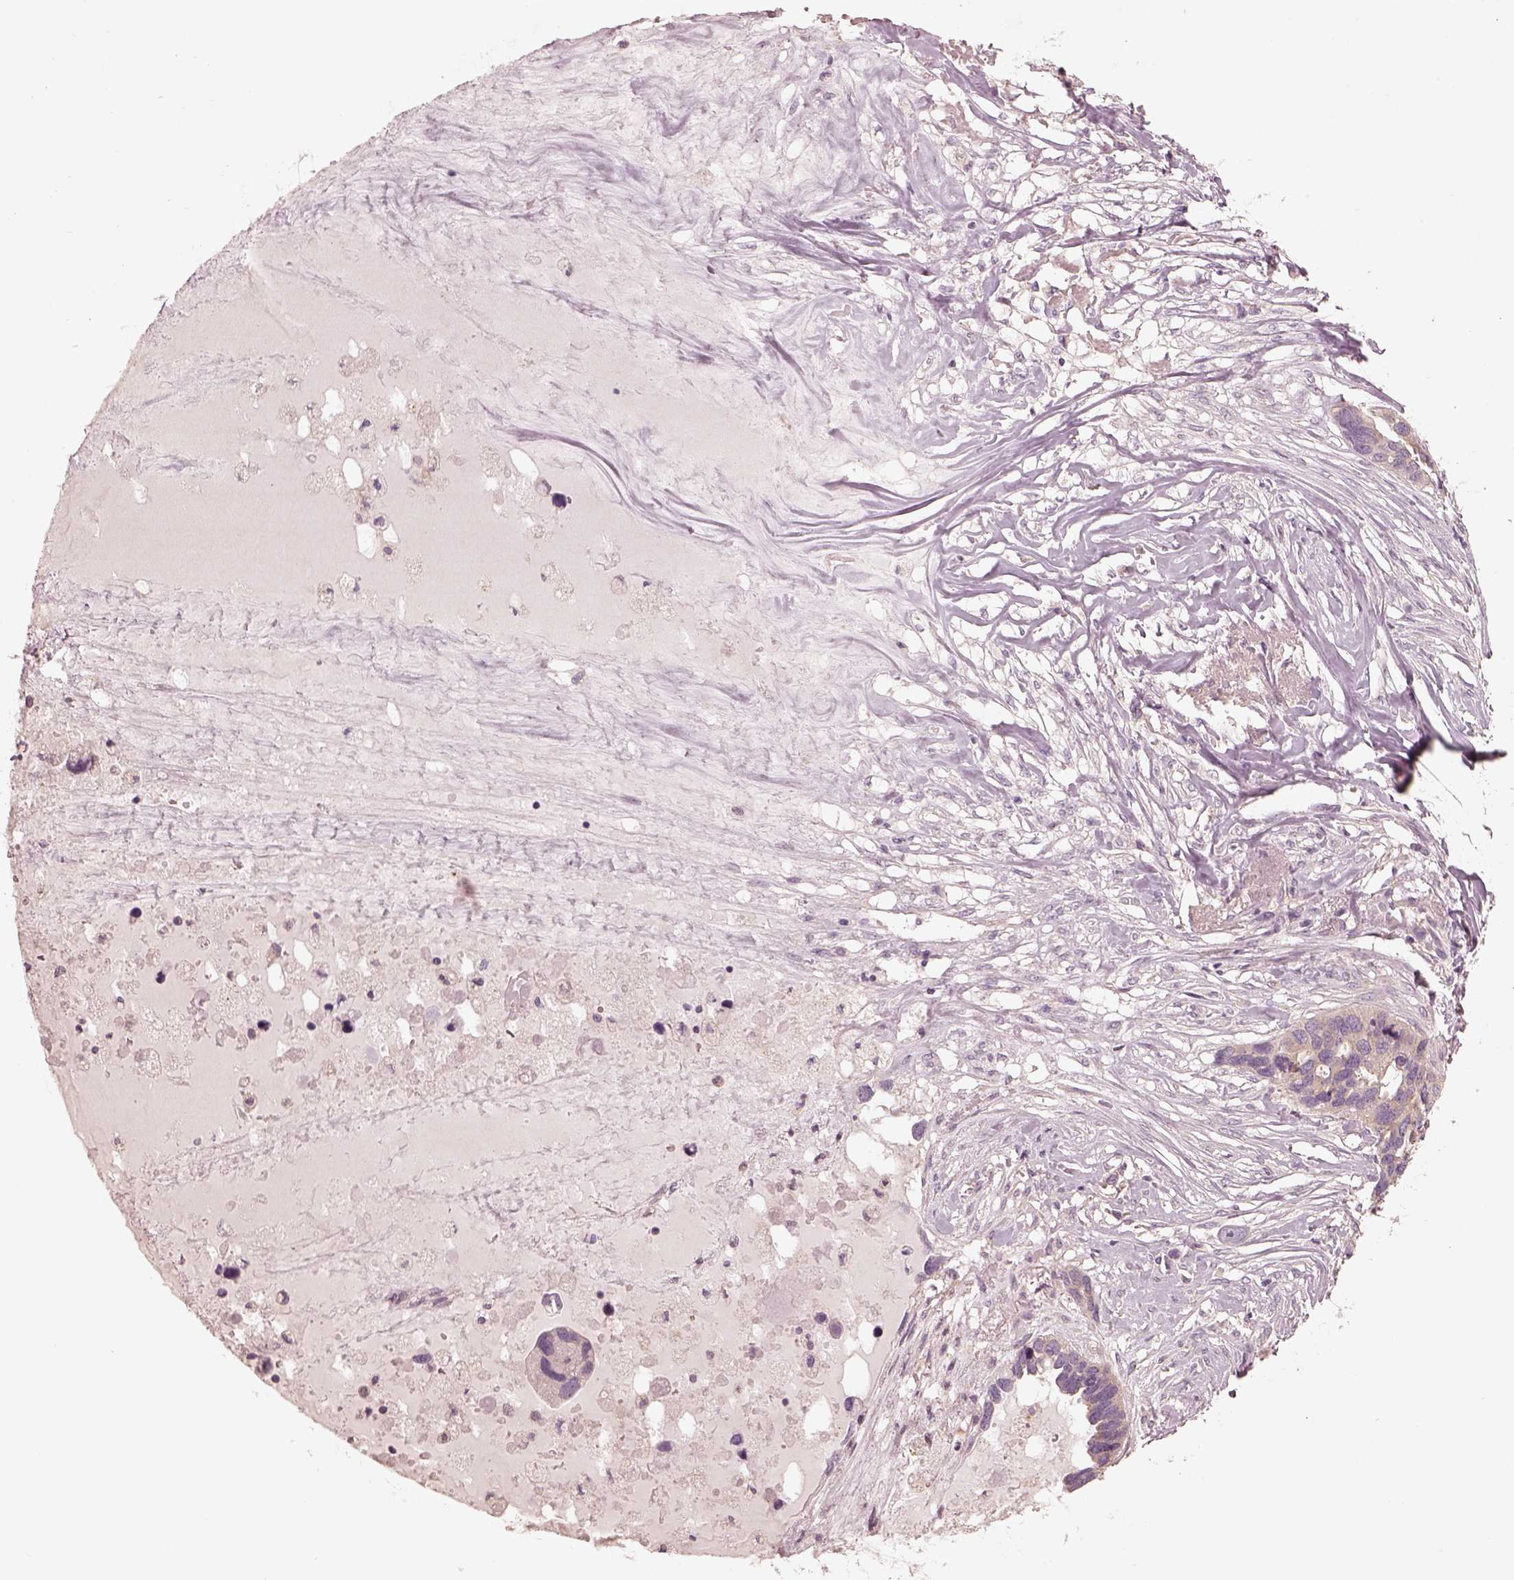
{"staining": {"intensity": "negative", "quantity": "none", "location": "none"}, "tissue": "ovarian cancer", "cell_type": "Tumor cells", "image_type": "cancer", "snomed": [{"axis": "morphology", "description": "Cystadenocarcinoma, serous, NOS"}, {"axis": "topography", "description": "Ovary"}], "caption": "A histopathology image of human ovarian cancer is negative for staining in tumor cells.", "gene": "PRKACG", "patient": {"sex": "female", "age": 54}}